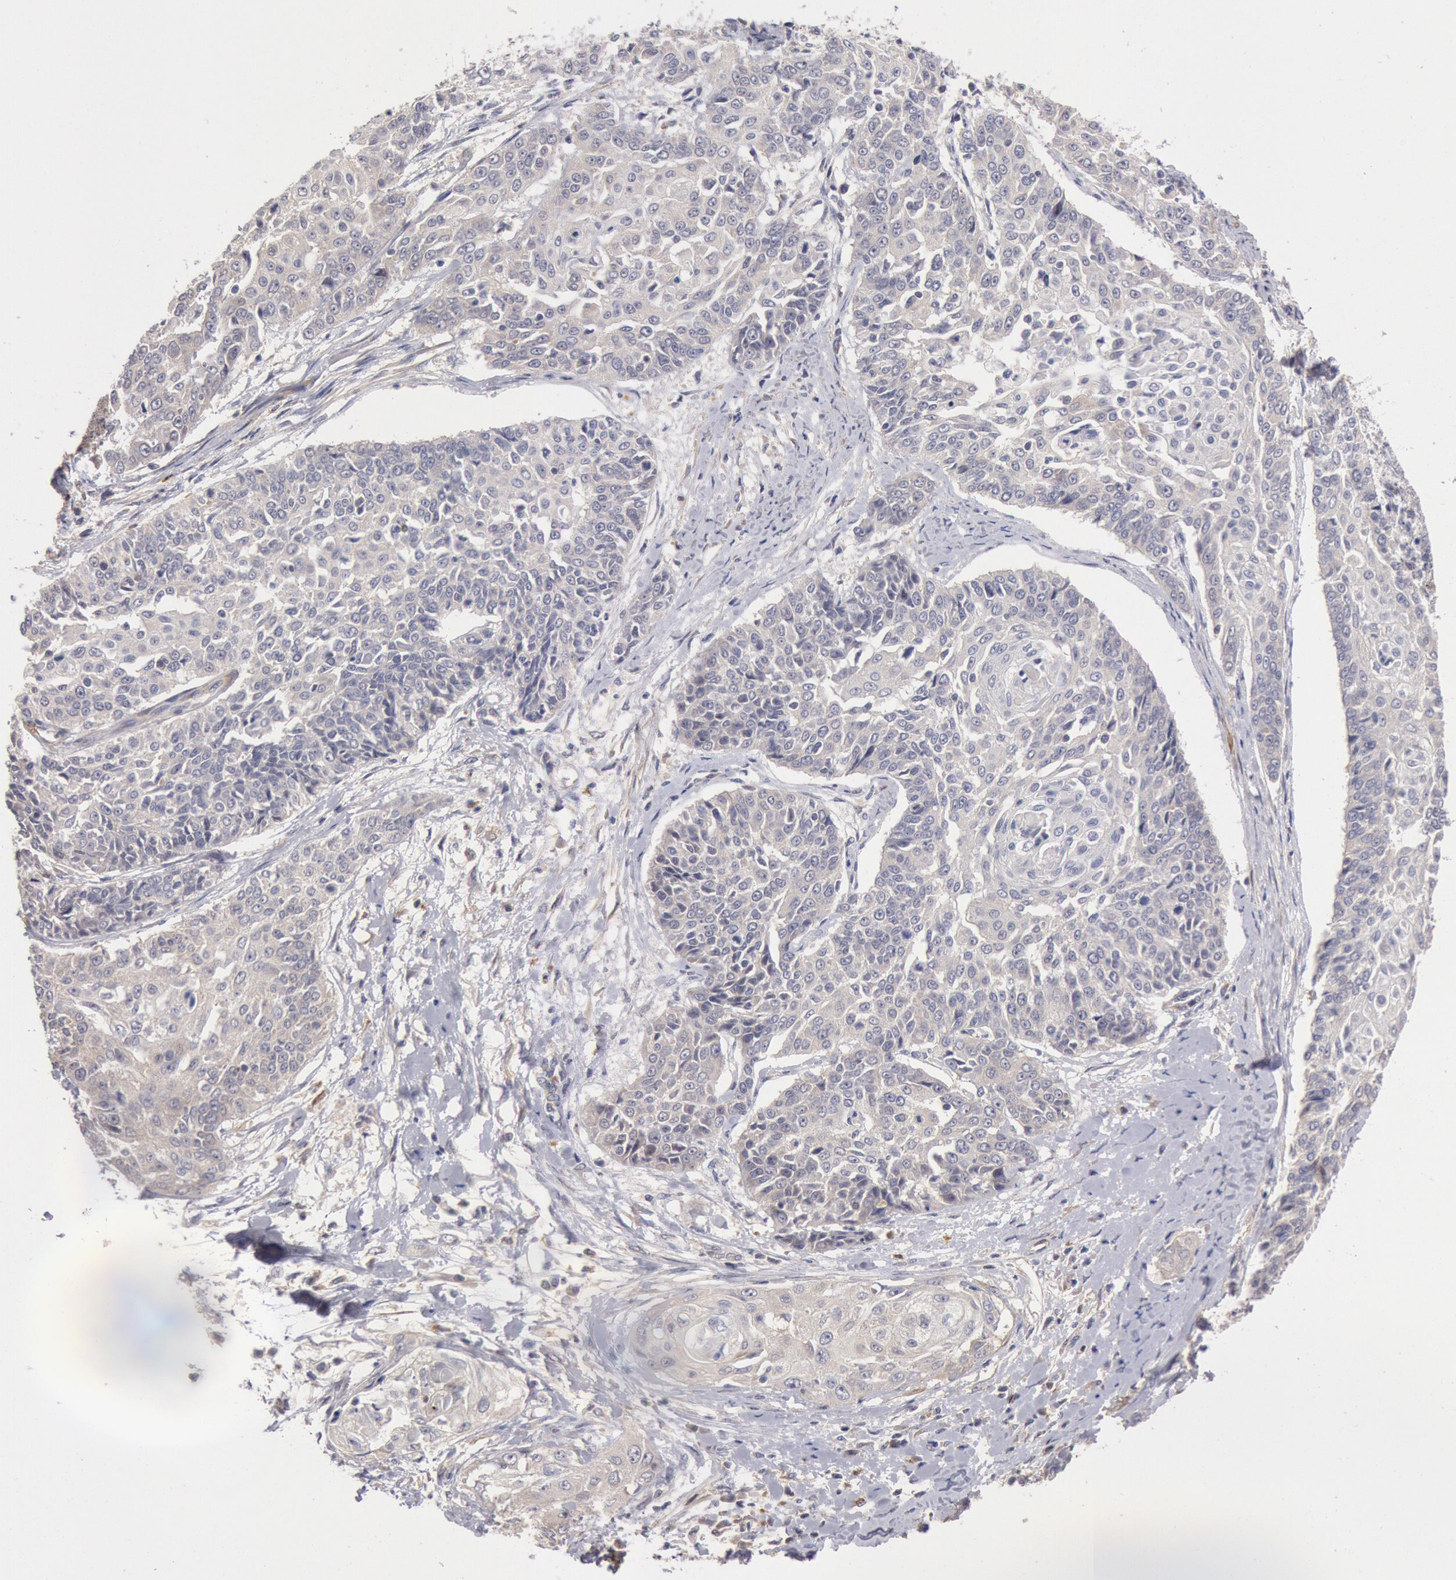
{"staining": {"intensity": "weak", "quantity": "25%-75%", "location": "cytoplasmic/membranous"}, "tissue": "cervical cancer", "cell_type": "Tumor cells", "image_type": "cancer", "snomed": [{"axis": "morphology", "description": "Squamous cell carcinoma, NOS"}, {"axis": "topography", "description": "Cervix"}], "caption": "Brown immunohistochemical staining in cervical cancer (squamous cell carcinoma) exhibits weak cytoplasmic/membranous expression in approximately 25%-75% of tumor cells.", "gene": "TMED8", "patient": {"sex": "female", "age": 64}}